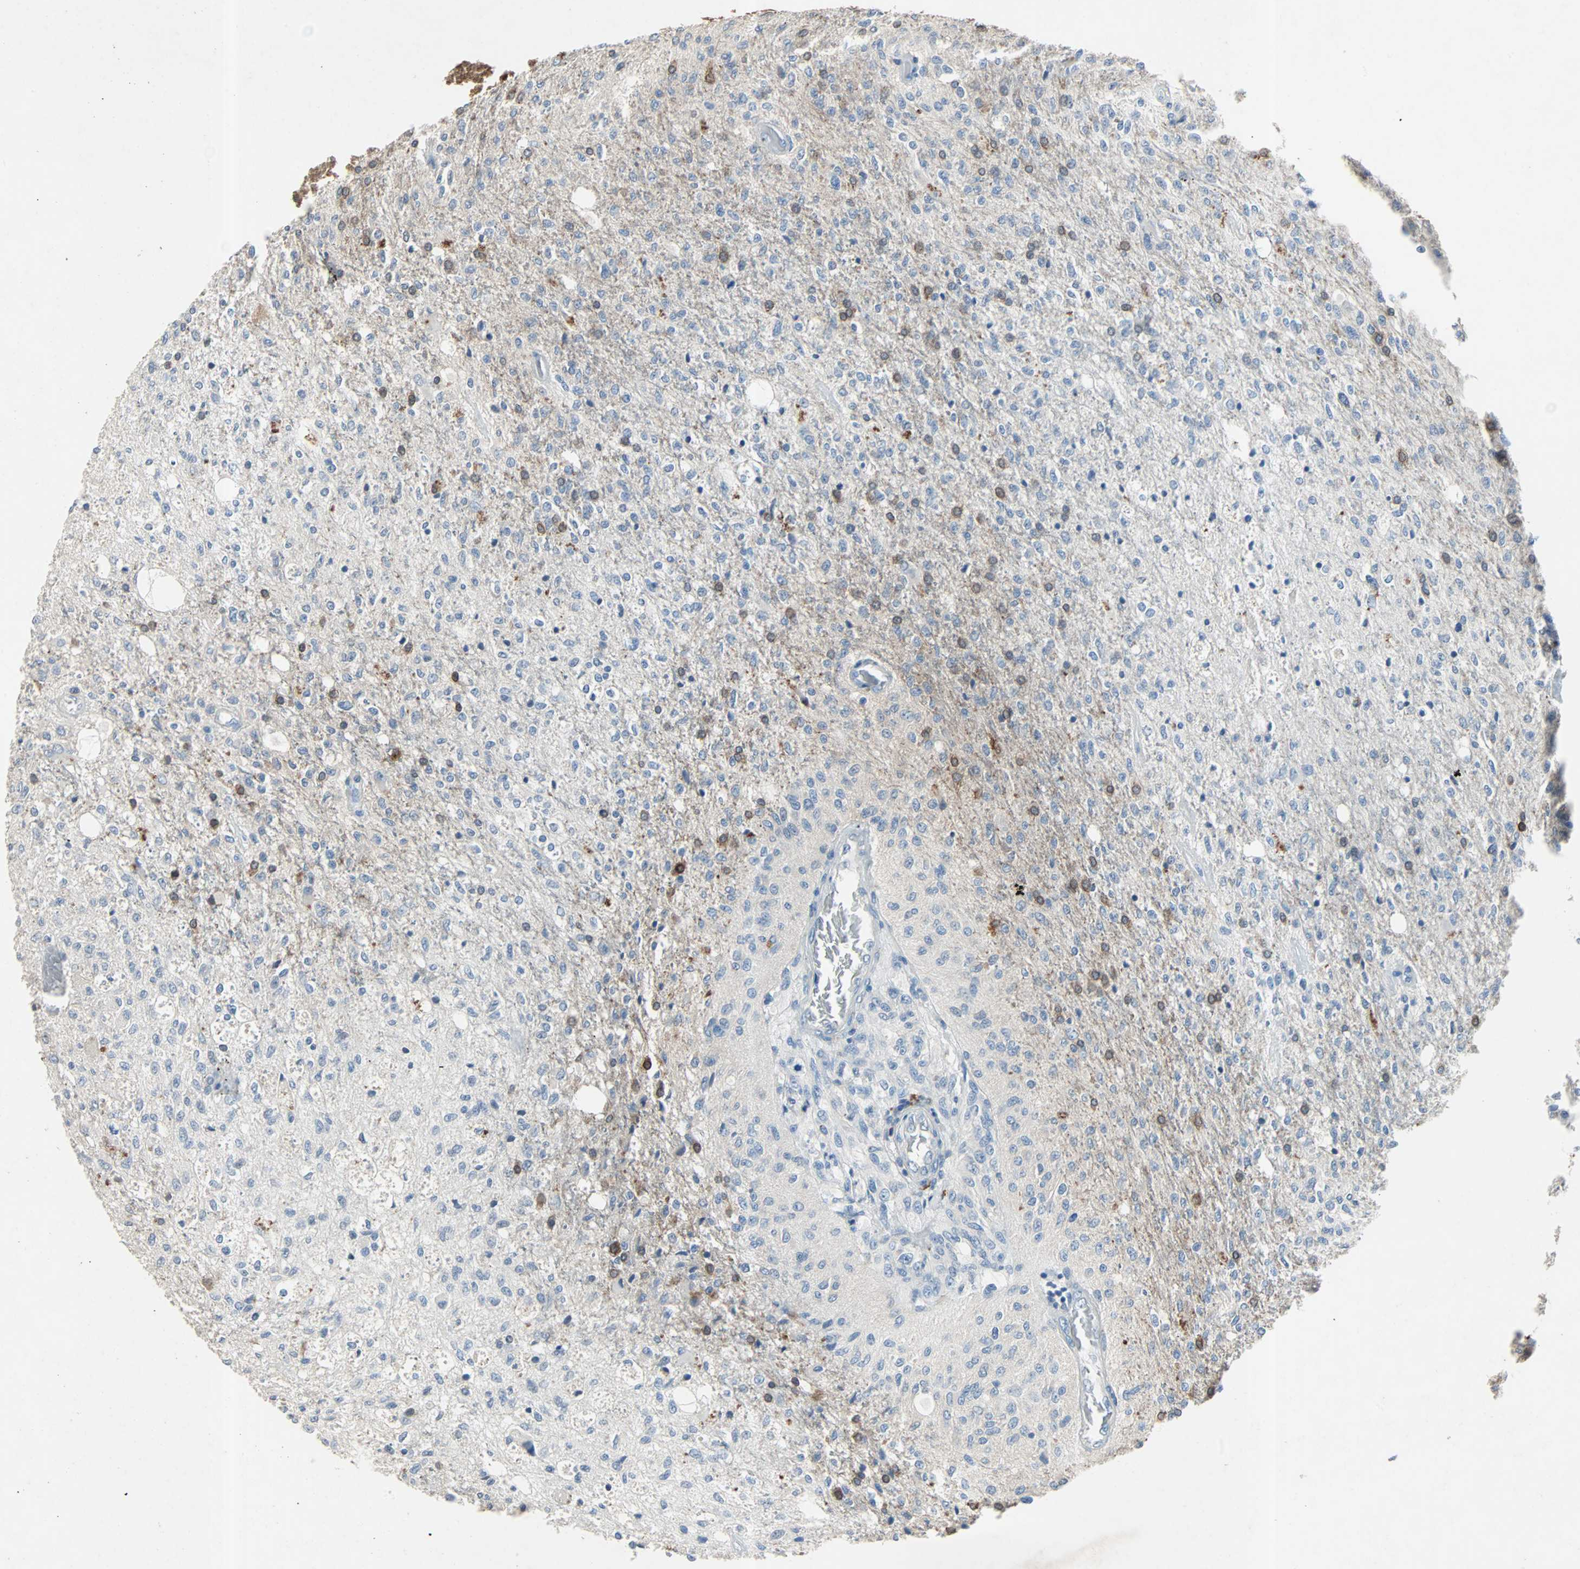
{"staining": {"intensity": "moderate", "quantity": "<25%", "location": "cytoplasmic/membranous"}, "tissue": "glioma", "cell_type": "Tumor cells", "image_type": "cancer", "snomed": [{"axis": "morphology", "description": "Normal tissue, NOS"}, {"axis": "morphology", "description": "Glioma, malignant, High grade"}, {"axis": "topography", "description": "Cerebral cortex"}], "caption": "Protein expression analysis of malignant glioma (high-grade) displays moderate cytoplasmic/membranous expression in approximately <25% of tumor cells.", "gene": "PCDHB2", "patient": {"sex": "male", "age": 77}}